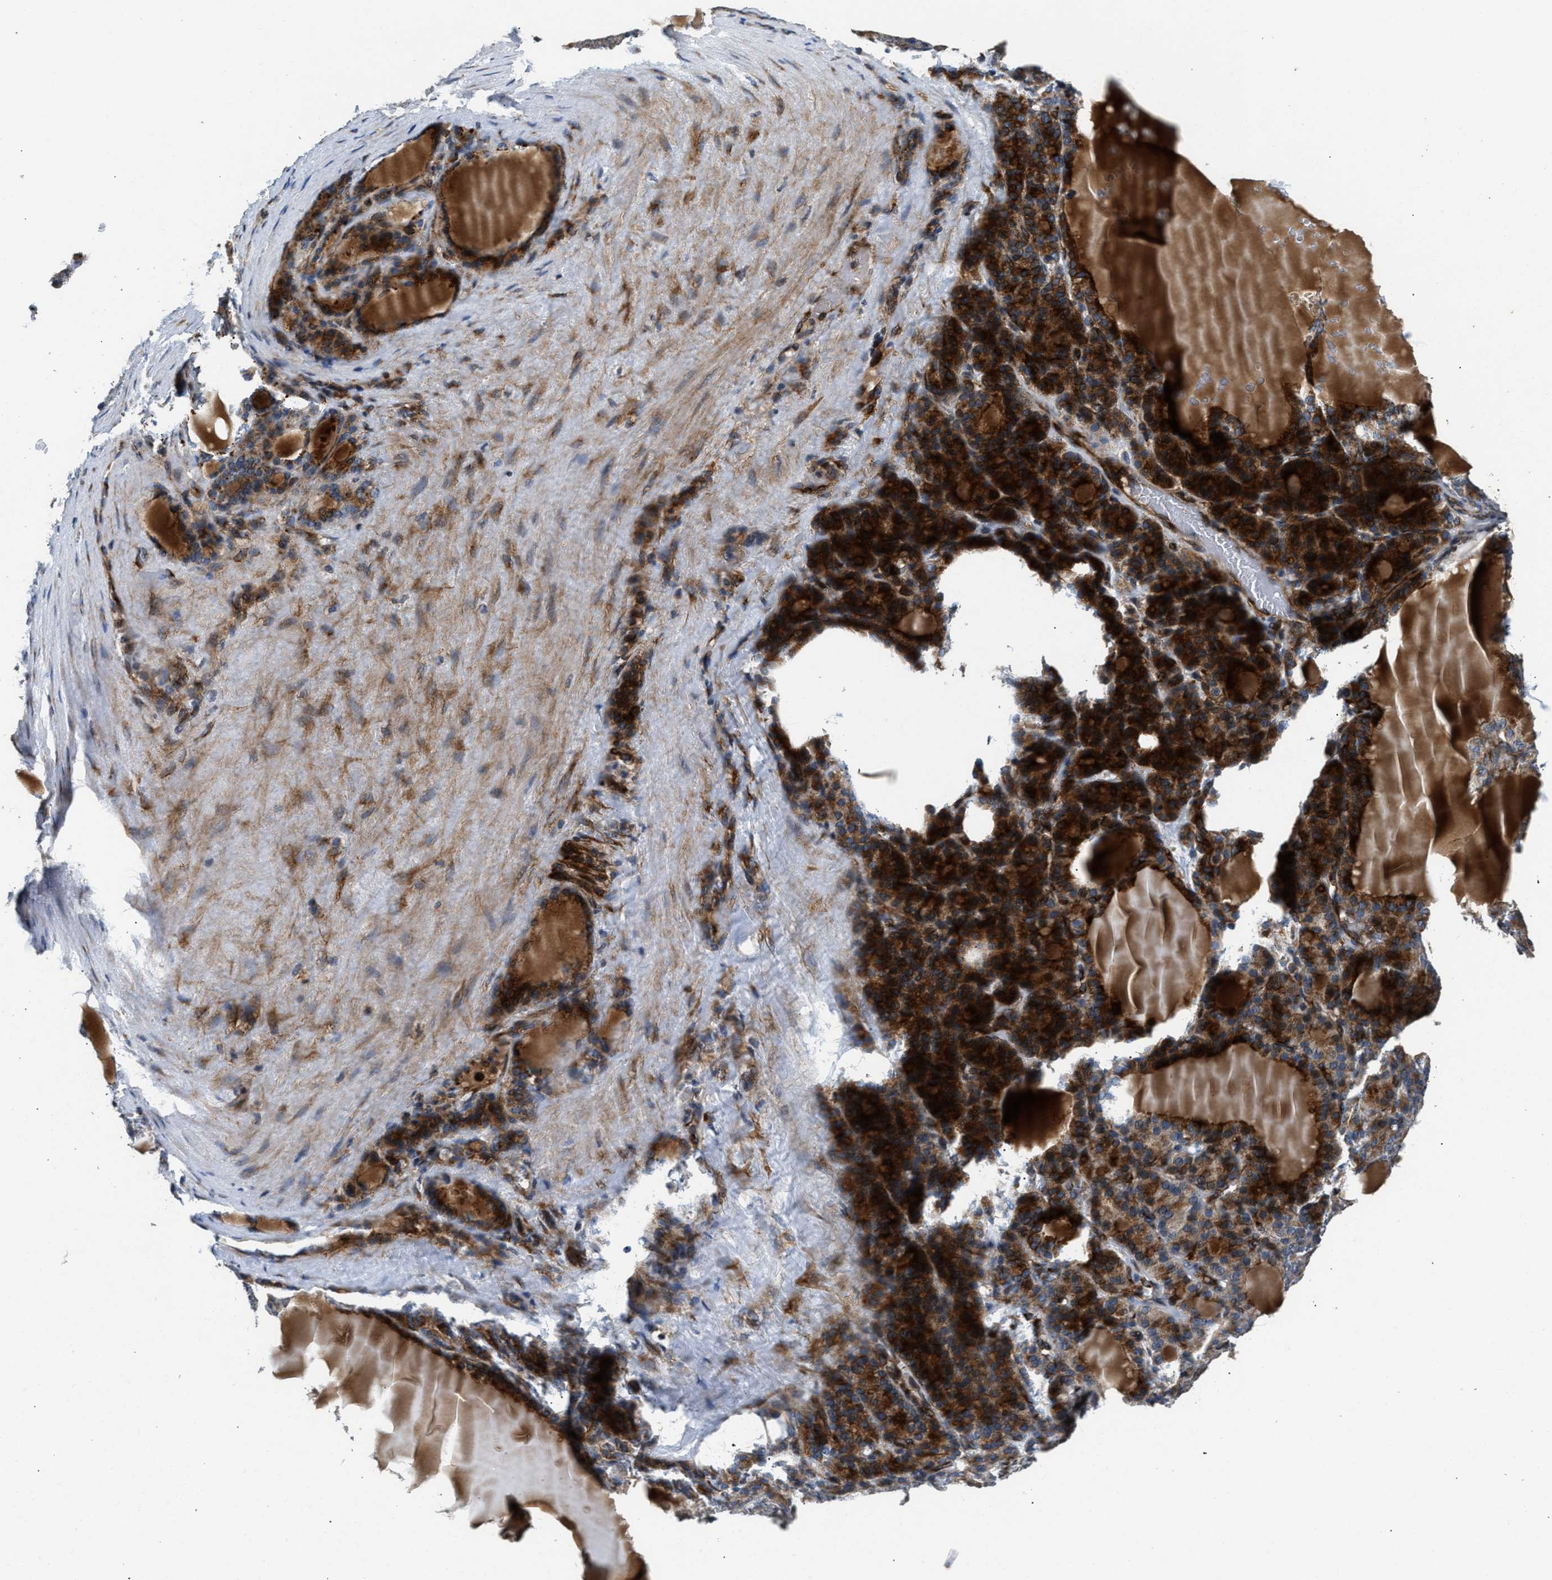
{"staining": {"intensity": "strong", "quantity": "25%-75%", "location": "cytoplasmic/membranous"}, "tissue": "thyroid gland", "cell_type": "Glandular cells", "image_type": "normal", "snomed": [{"axis": "morphology", "description": "Normal tissue, NOS"}, {"axis": "topography", "description": "Thyroid gland"}], "caption": "Immunohistochemistry (DAB) staining of normal thyroid gland demonstrates strong cytoplasmic/membranous protein expression in approximately 25%-75% of glandular cells. (Brightfield microscopy of DAB IHC at high magnification).", "gene": "IL17RC", "patient": {"sex": "female", "age": 28}}